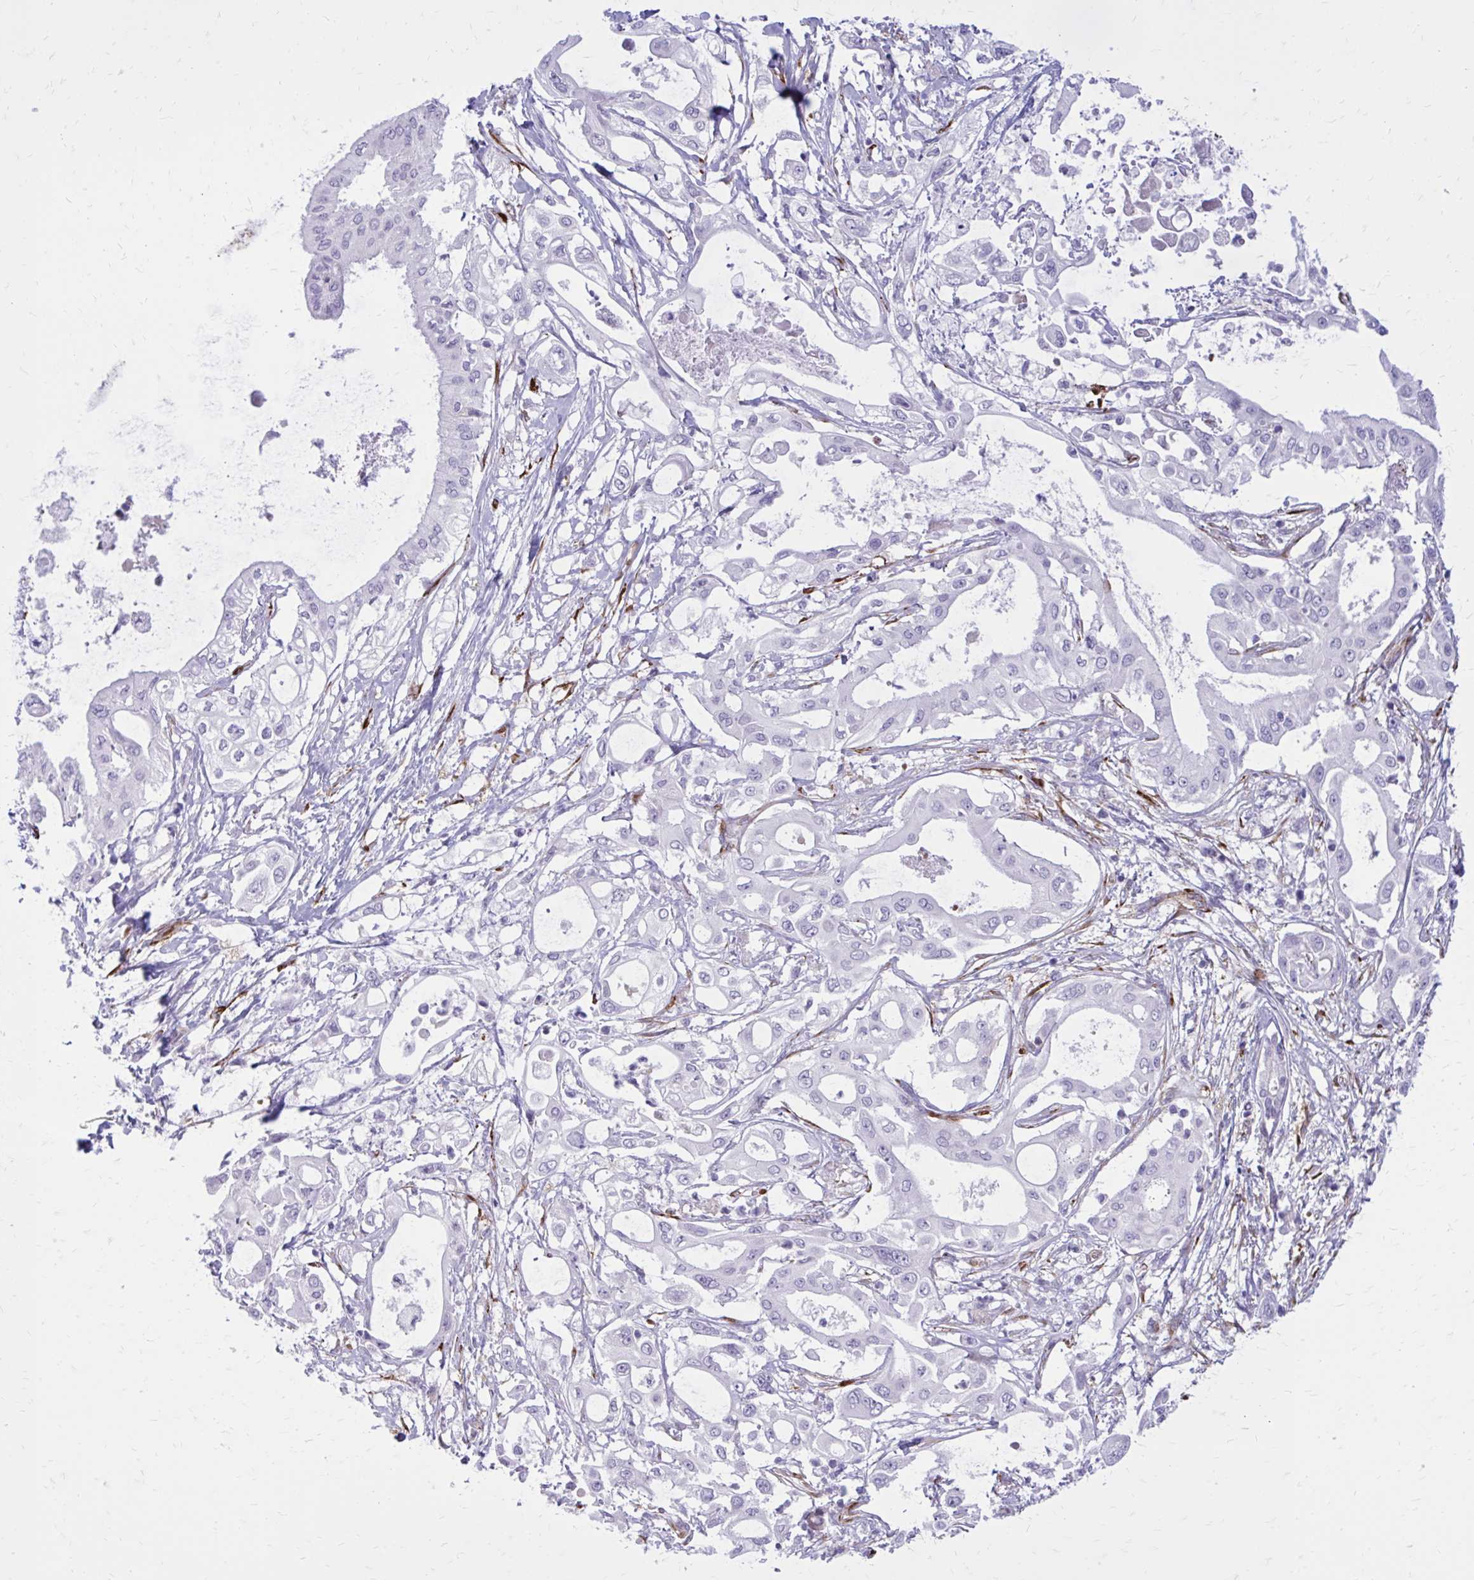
{"staining": {"intensity": "negative", "quantity": "none", "location": "none"}, "tissue": "pancreatic cancer", "cell_type": "Tumor cells", "image_type": "cancer", "snomed": [{"axis": "morphology", "description": "Adenocarcinoma, NOS"}, {"axis": "topography", "description": "Pancreas"}], "caption": "Pancreatic cancer was stained to show a protein in brown. There is no significant positivity in tumor cells. (DAB (3,3'-diaminobenzidine) immunohistochemistry visualized using brightfield microscopy, high magnification).", "gene": "BEND5", "patient": {"sex": "female", "age": 68}}